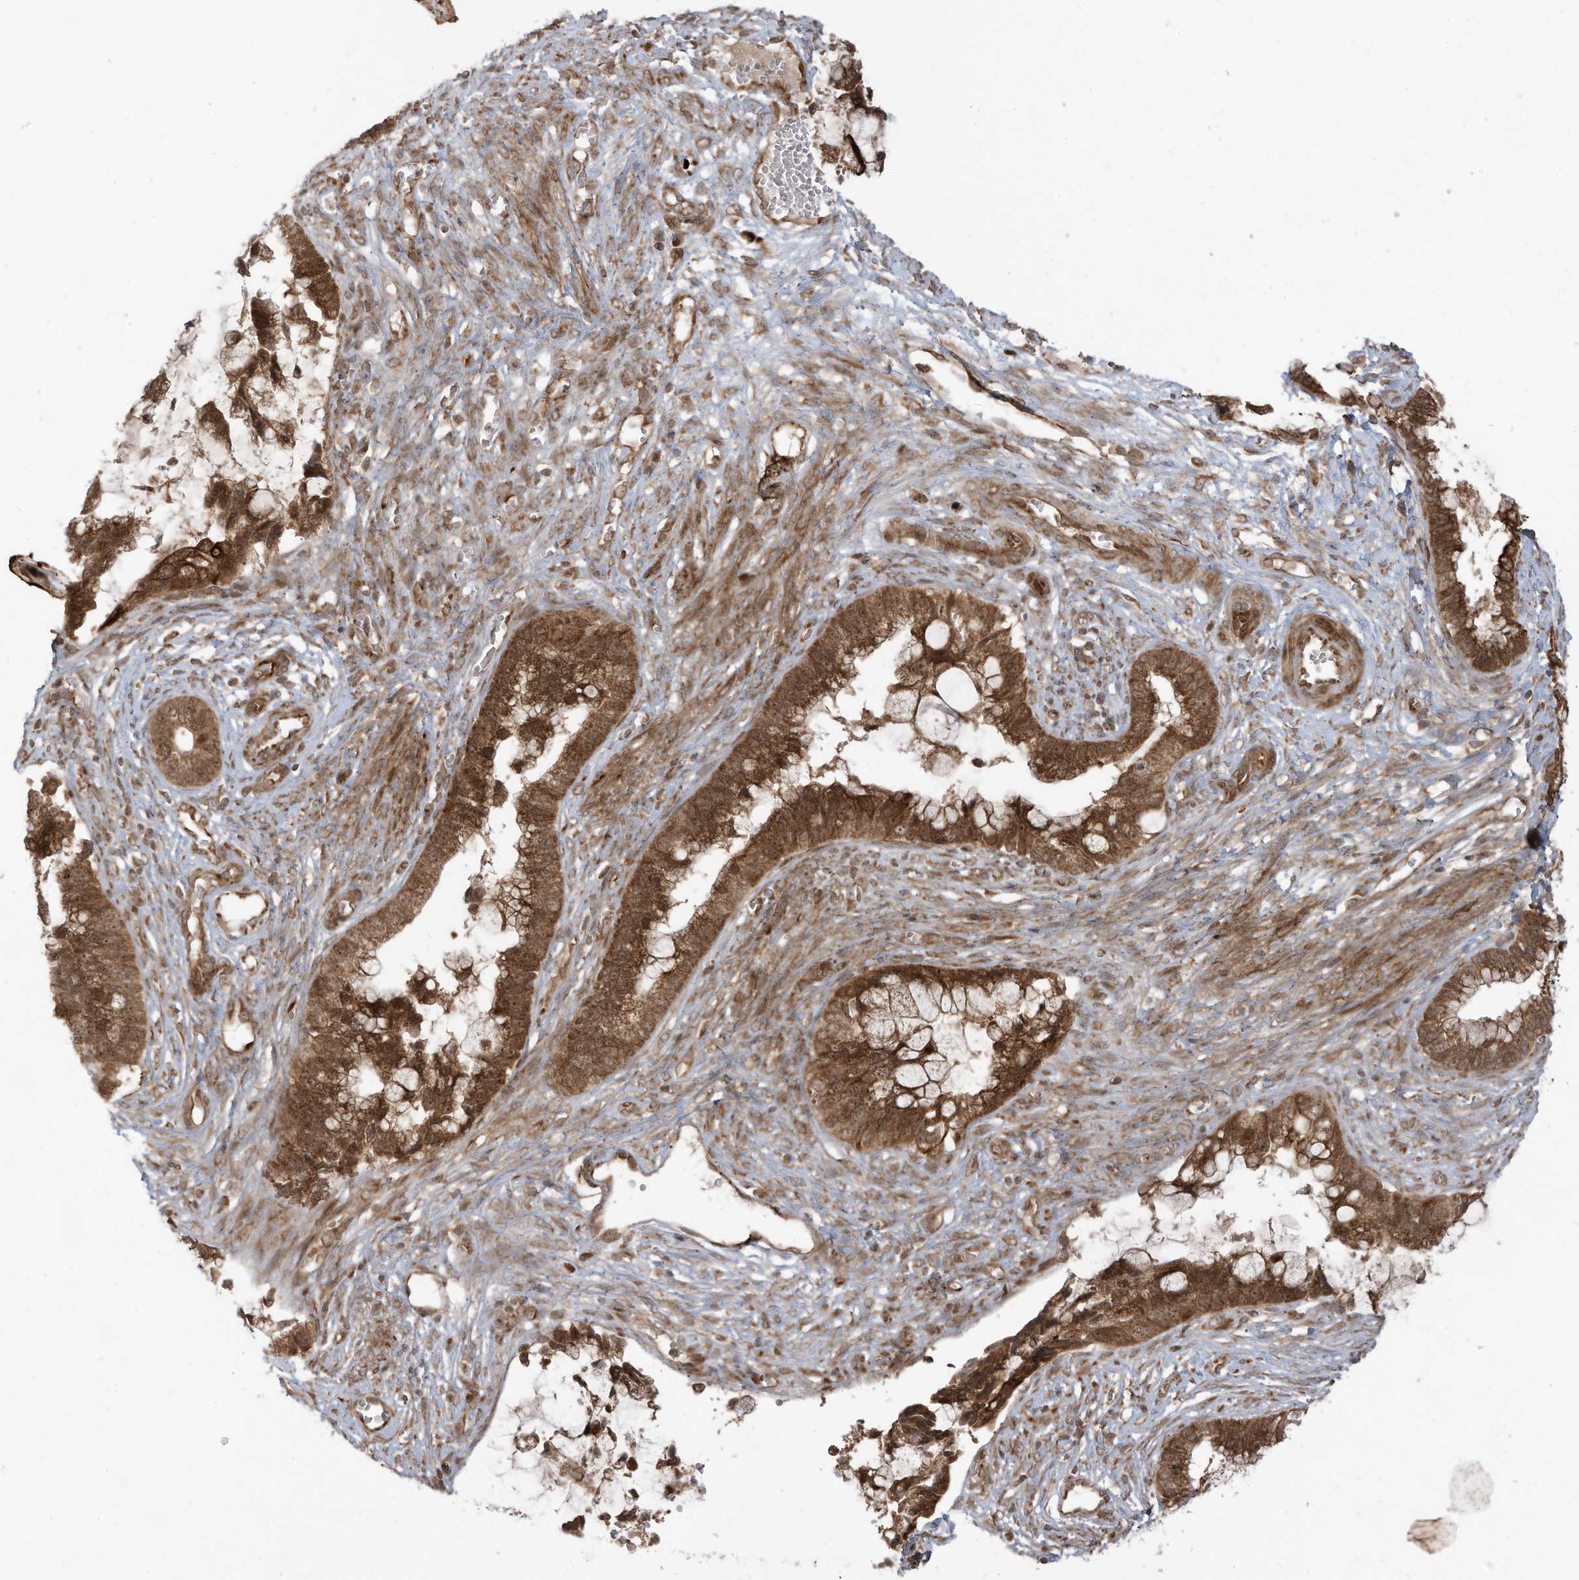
{"staining": {"intensity": "moderate", "quantity": ">75%", "location": "cytoplasmic/membranous"}, "tissue": "cervical cancer", "cell_type": "Tumor cells", "image_type": "cancer", "snomed": [{"axis": "morphology", "description": "Adenocarcinoma, NOS"}, {"axis": "topography", "description": "Cervix"}], "caption": "Cervical cancer tissue reveals moderate cytoplasmic/membranous staining in about >75% of tumor cells, visualized by immunohistochemistry.", "gene": "TRIM67", "patient": {"sex": "female", "age": 44}}